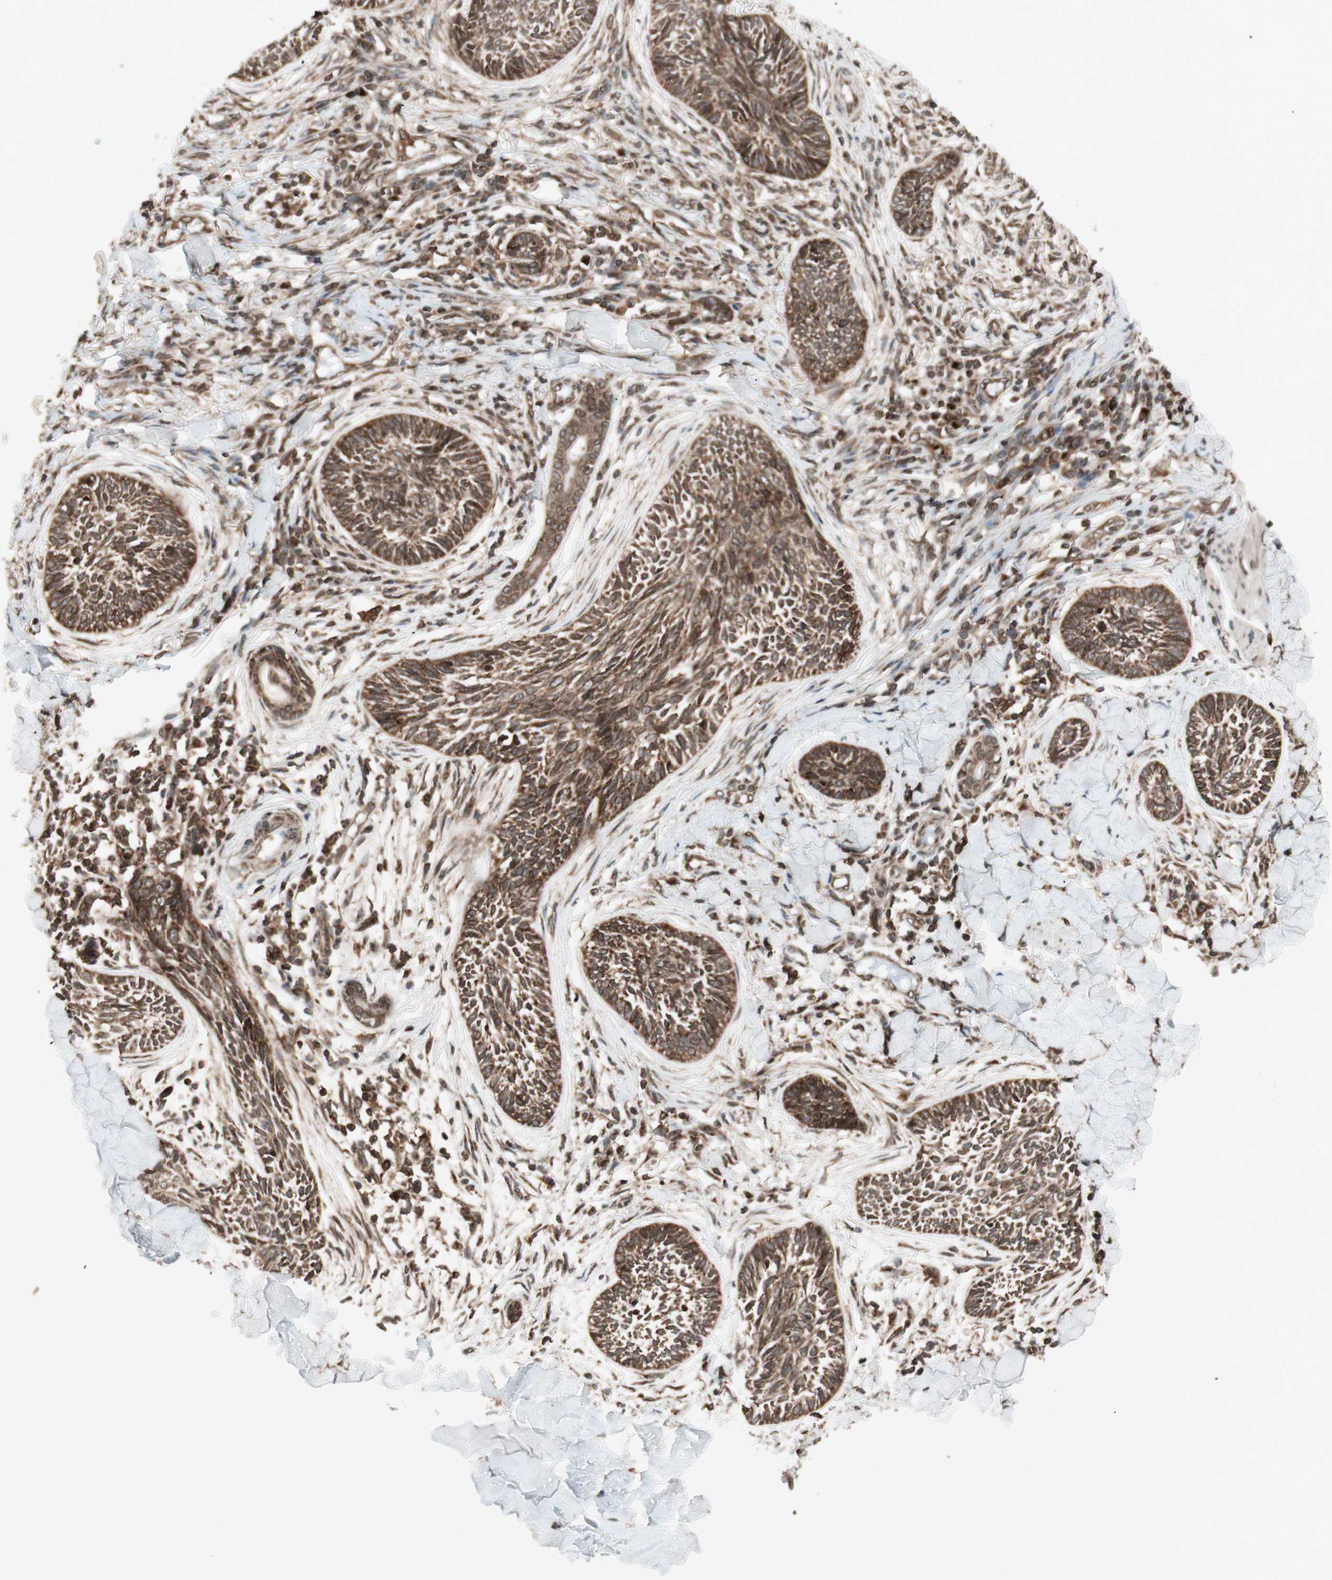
{"staining": {"intensity": "strong", "quantity": ">75%", "location": "cytoplasmic/membranous"}, "tissue": "skin cancer", "cell_type": "Tumor cells", "image_type": "cancer", "snomed": [{"axis": "morphology", "description": "Papilloma, NOS"}, {"axis": "morphology", "description": "Basal cell carcinoma"}, {"axis": "topography", "description": "Skin"}], "caption": "This histopathology image demonstrates immunohistochemistry staining of human skin cancer, with high strong cytoplasmic/membranous staining in approximately >75% of tumor cells.", "gene": "NUP62", "patient": {"sex": "male", "age": 87}}